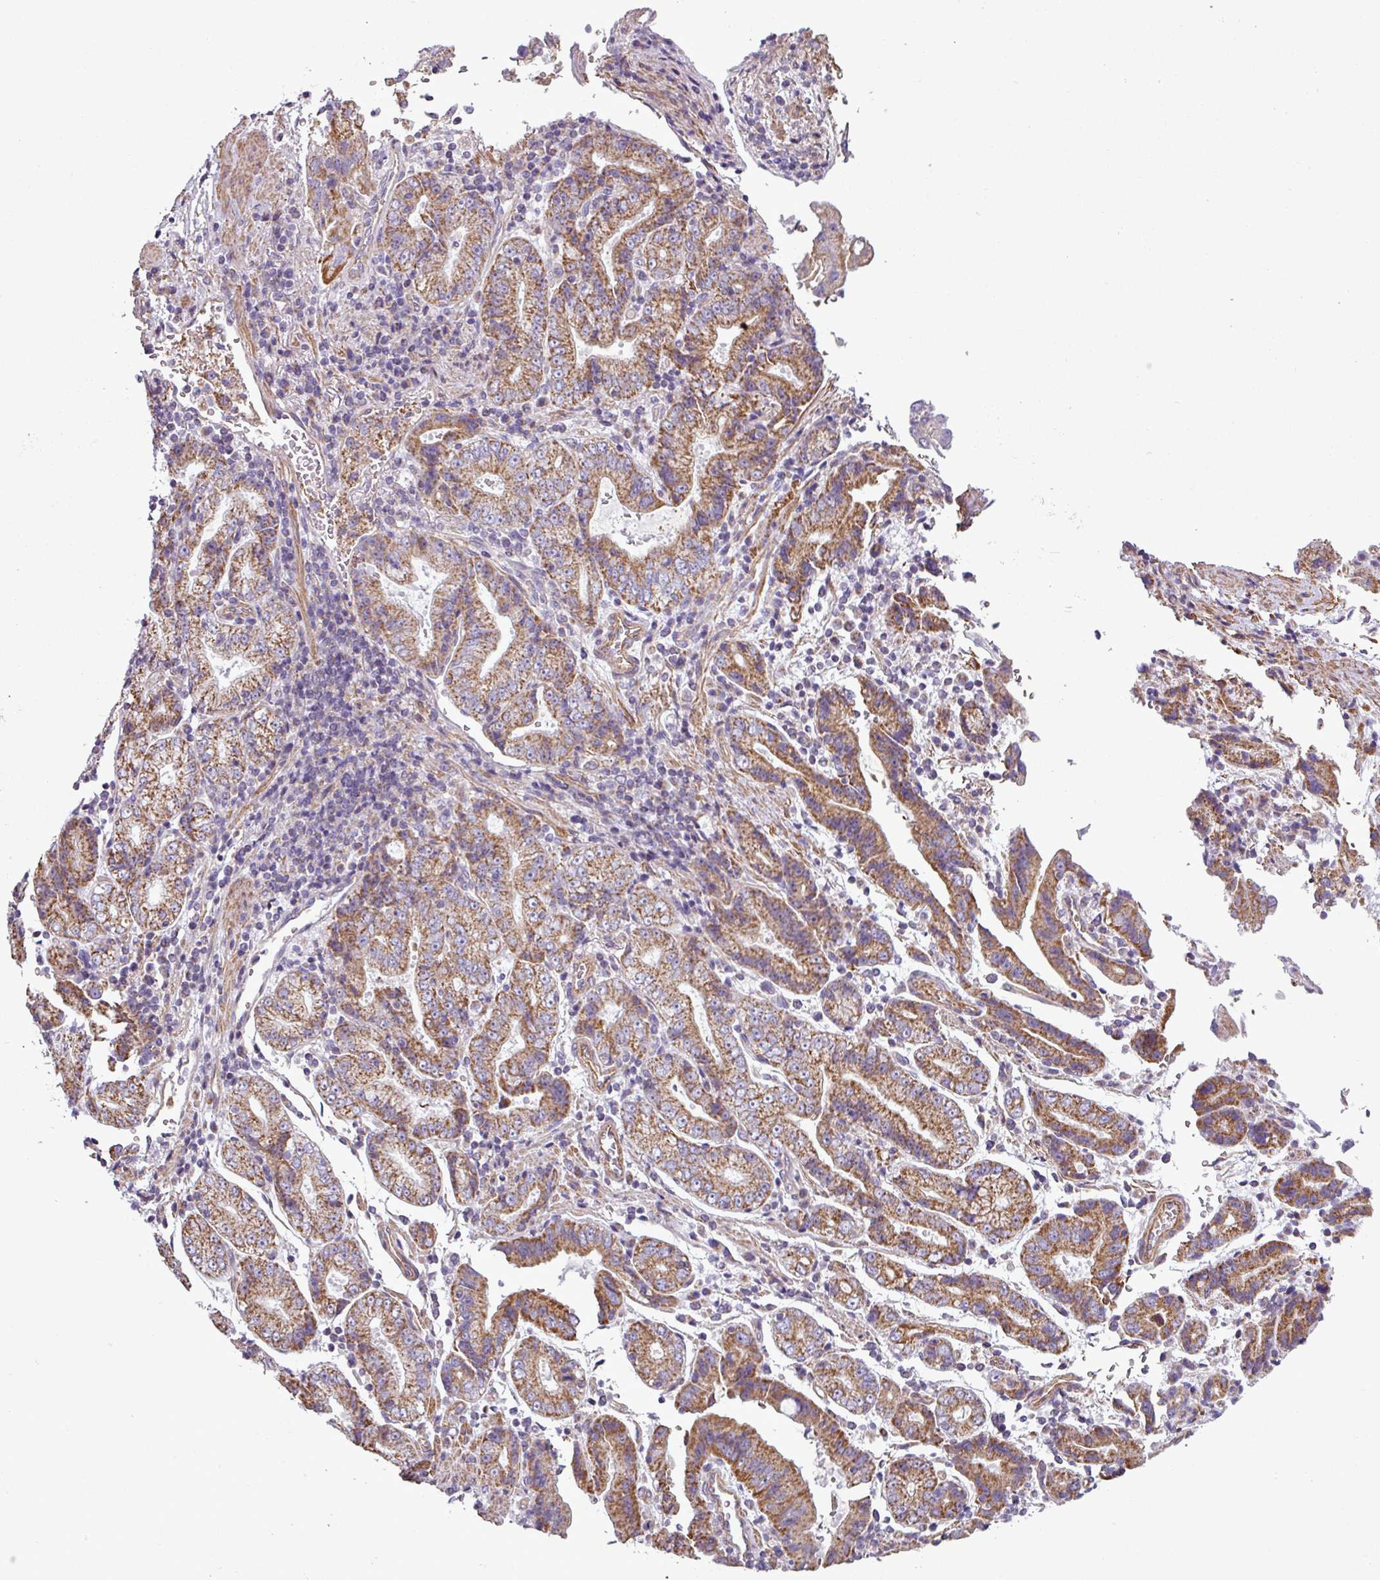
{"staining": {"intensity": "moderate", "quantity": ">75%", "location": "cytoplasmic/membranous"}, "tissue": "stomach cancer", "cell_type": "Tumor cells", "image_type": "cancer", "snomed": [{"axis": "morphology", "description": "Adenocarcinoma, NOS"}, {"axis": "topography", "description": "Stomach"}], "caption": "A brown stain highlights moderate cytoplasmic/membranous positivity of a protein in stomach adenocarcinoma tumor cells. (Brightfield microscopy of DAB IHC at high magnification).", "gene": "BTN2A2", "patient": {"sex": "male", "age": 62}}